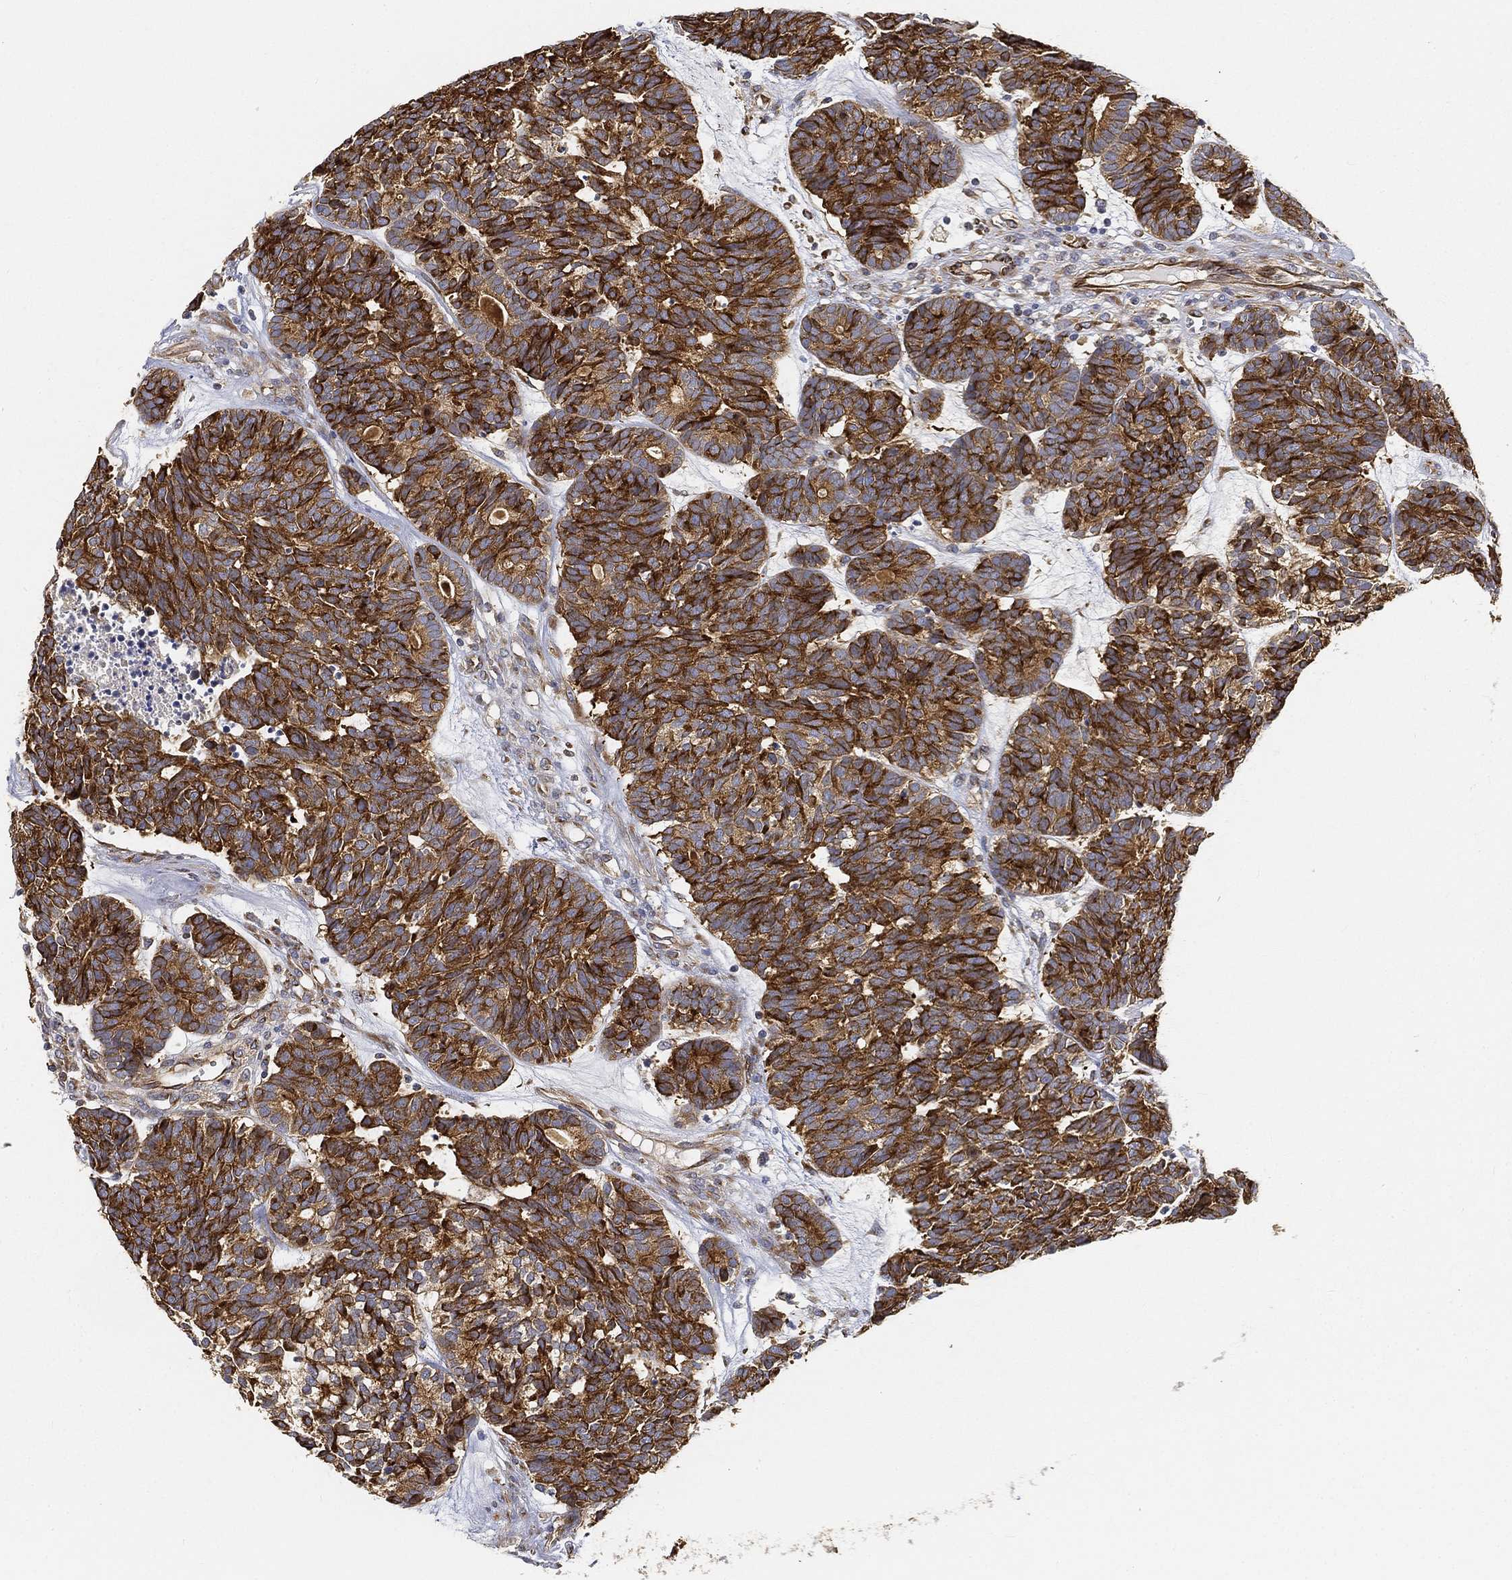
{"staining": {"intensity": "strong", "quantity": ">75%", "location": "cytoplasmic/membranous"}, "tissue": "head and neck cancer", "cell_type": "Tumor cells", "image_type": "cancer", "snomed": [{"axis": "morphology", "description": "Adenocarcinoma, NOS"}, {"axis": "topography", "description": "Head-Neck"}], "caption": "Adenocarcinoma (head and neck) tissue shows strong cytoplasmic/membranous staining in approximately >75% of tumor cells", "gene": "TMEM25", "patient": {"sex": "female", "age": 81}}